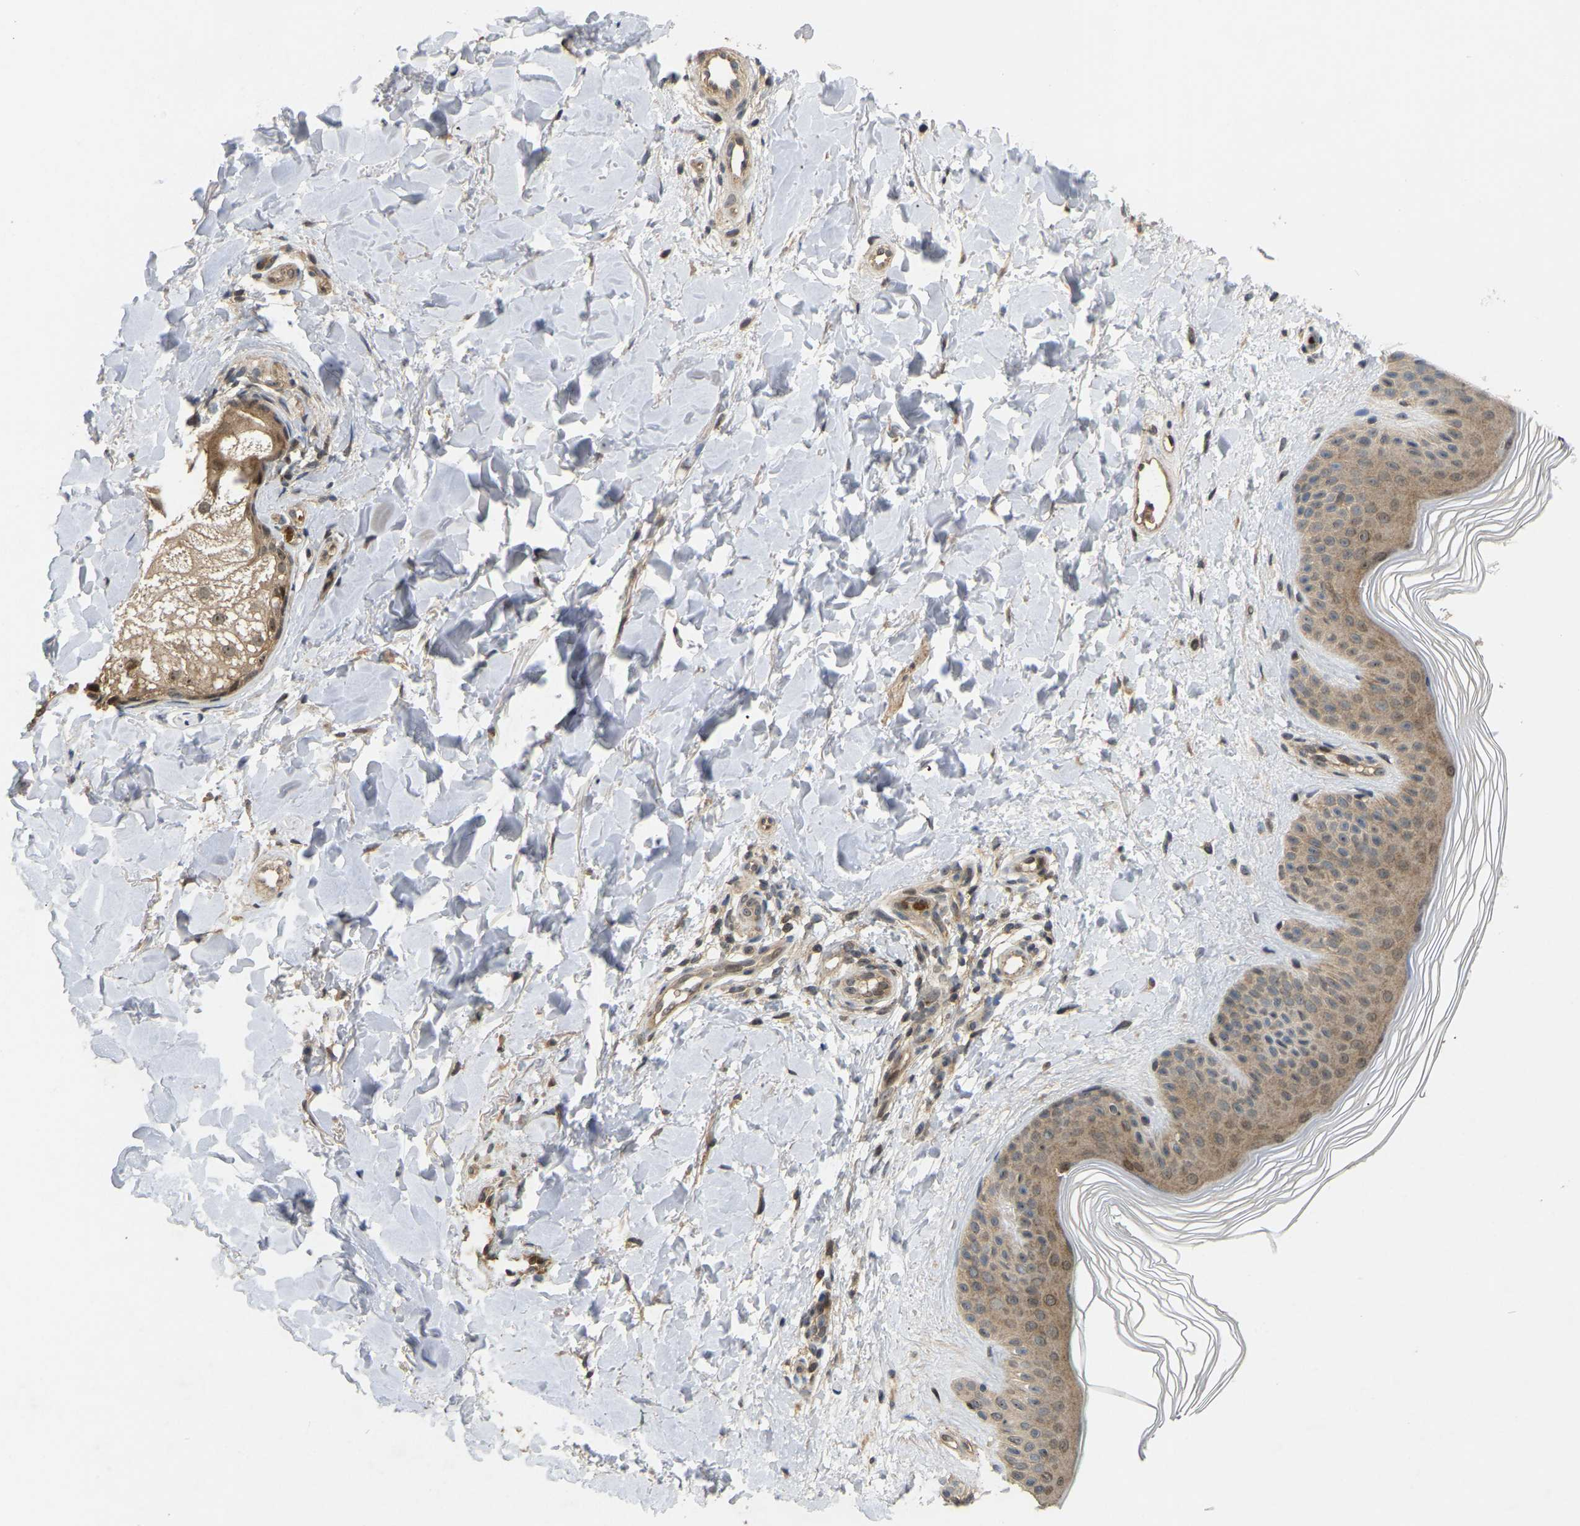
{"staining": {"intensity": "weak", "quantity": ">75%", "location": "cytoplasmic/membranous"}, "tissue": "skin", "cell_type": "Fibroblasts", "image_type": "normal", "snomed": [{"axis": "morphology", "description": "Normal tissue, NOS"}, {"axis": "morphology", "description": "Malignant melanoma, Metastatic site"}, {"axis": "topography", "description": "Skin"}], "caption": "Protein staining by immunohistochemistry (IHC) demonstrates weak cytoplasmic/membranous positivity in about >75% of fibroblasts in benign skin.", "gene": "LIMK2", "patient": {"sex": "male", "age": 41}}